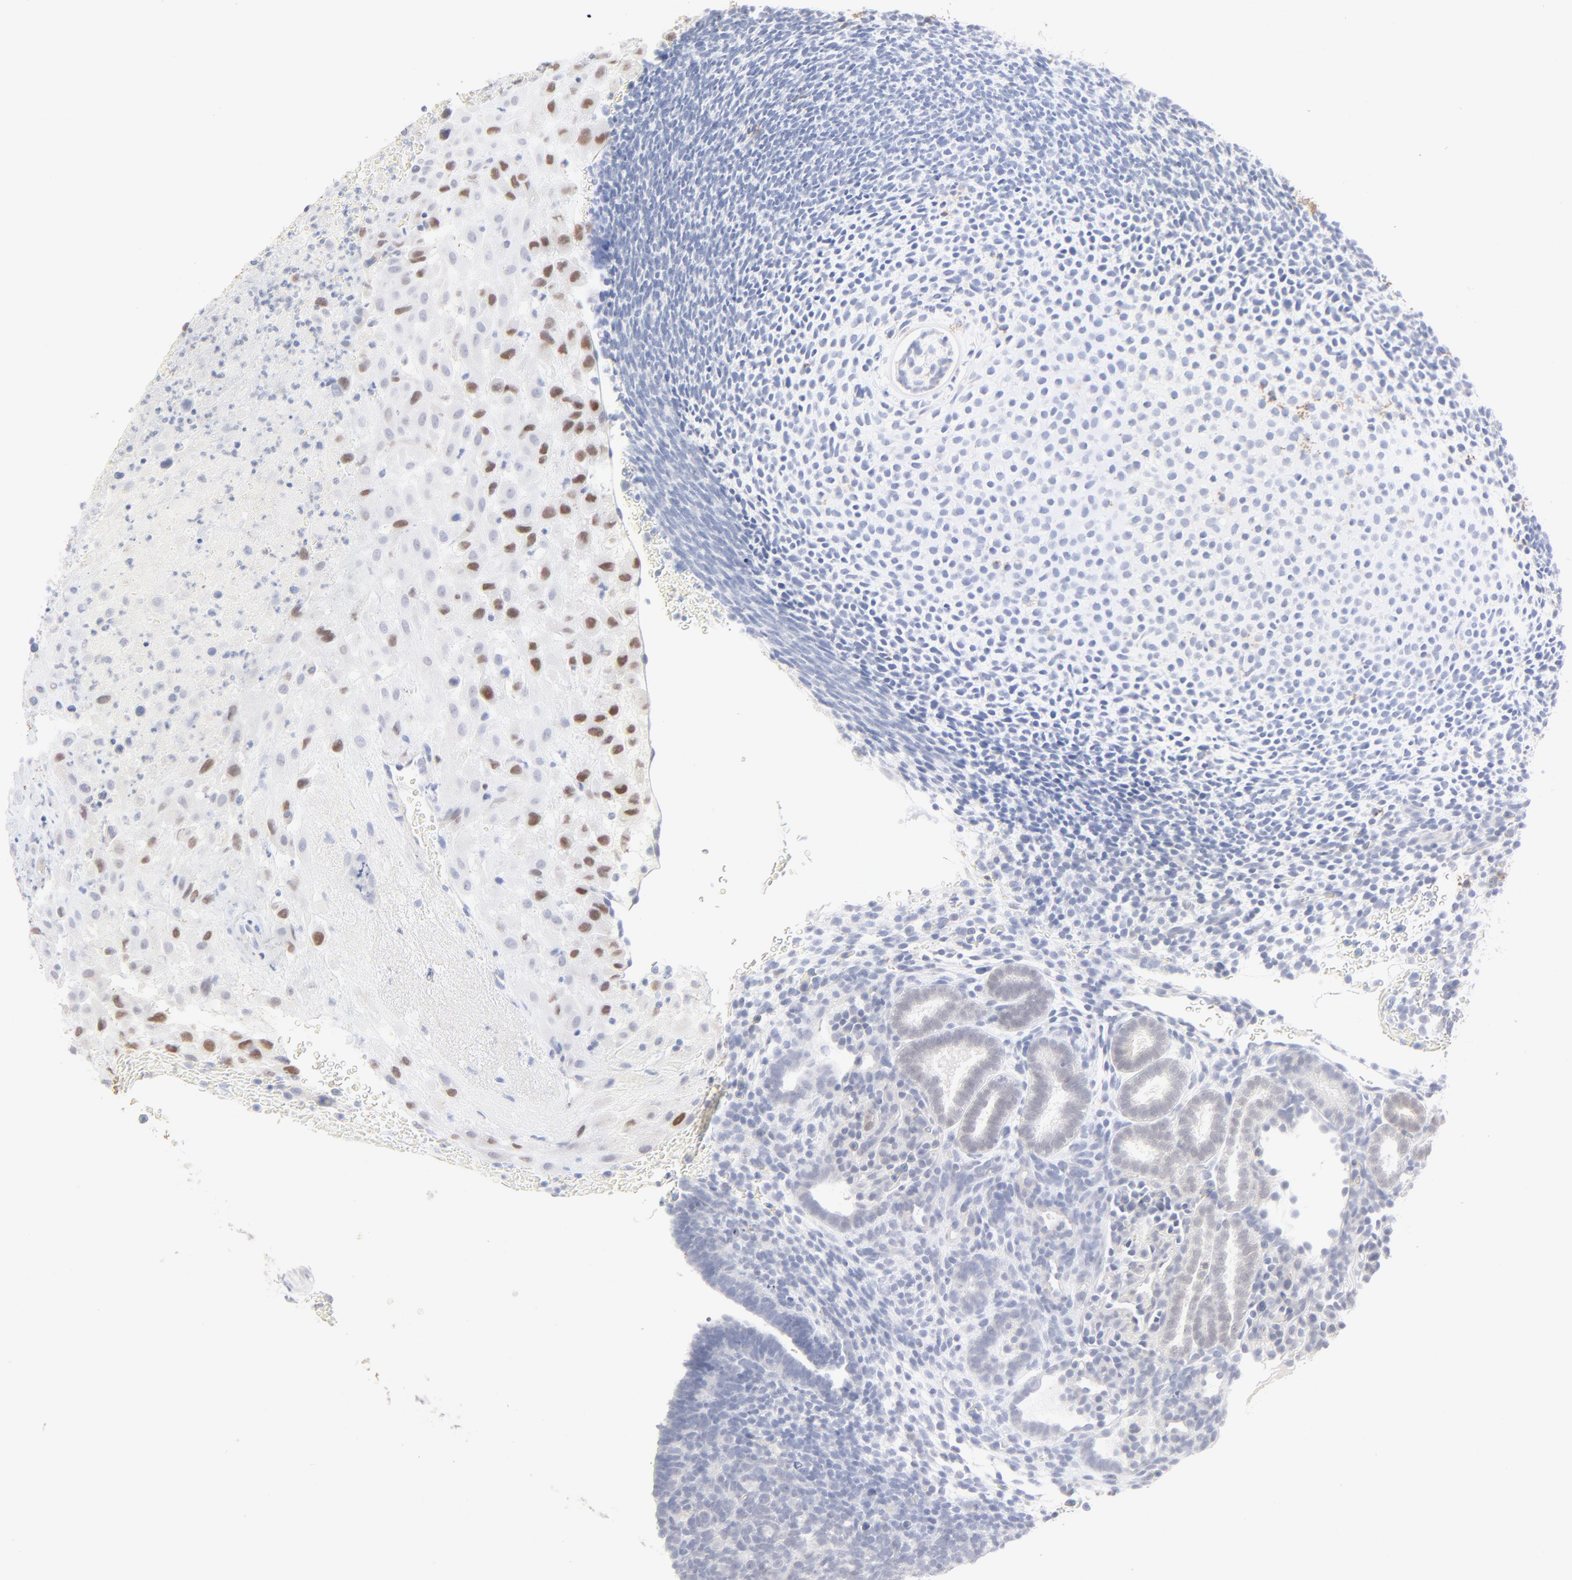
{"staining": {"intensity": "moderate", "quantity": "<25%", "location": "nuclear"}, "tissue": "placenta", "cell_type": "Decidual cells", "image_type": "normal", "snomed": [{"axis": "morphology", "description": "Normal tissue, NOS"}, {"axis": "topography", "description": "Placenta"}], "caption": "A high-resolution photomicrograph shows immunohistochemistry staining of normal placenta, which shows moderate nuclear expression in about <25% of decidual cells. (IHC, brightfield microscopy, high magnification).", "gene": "ONECUT1", "patient": {"sex": "female", "age": 19}}